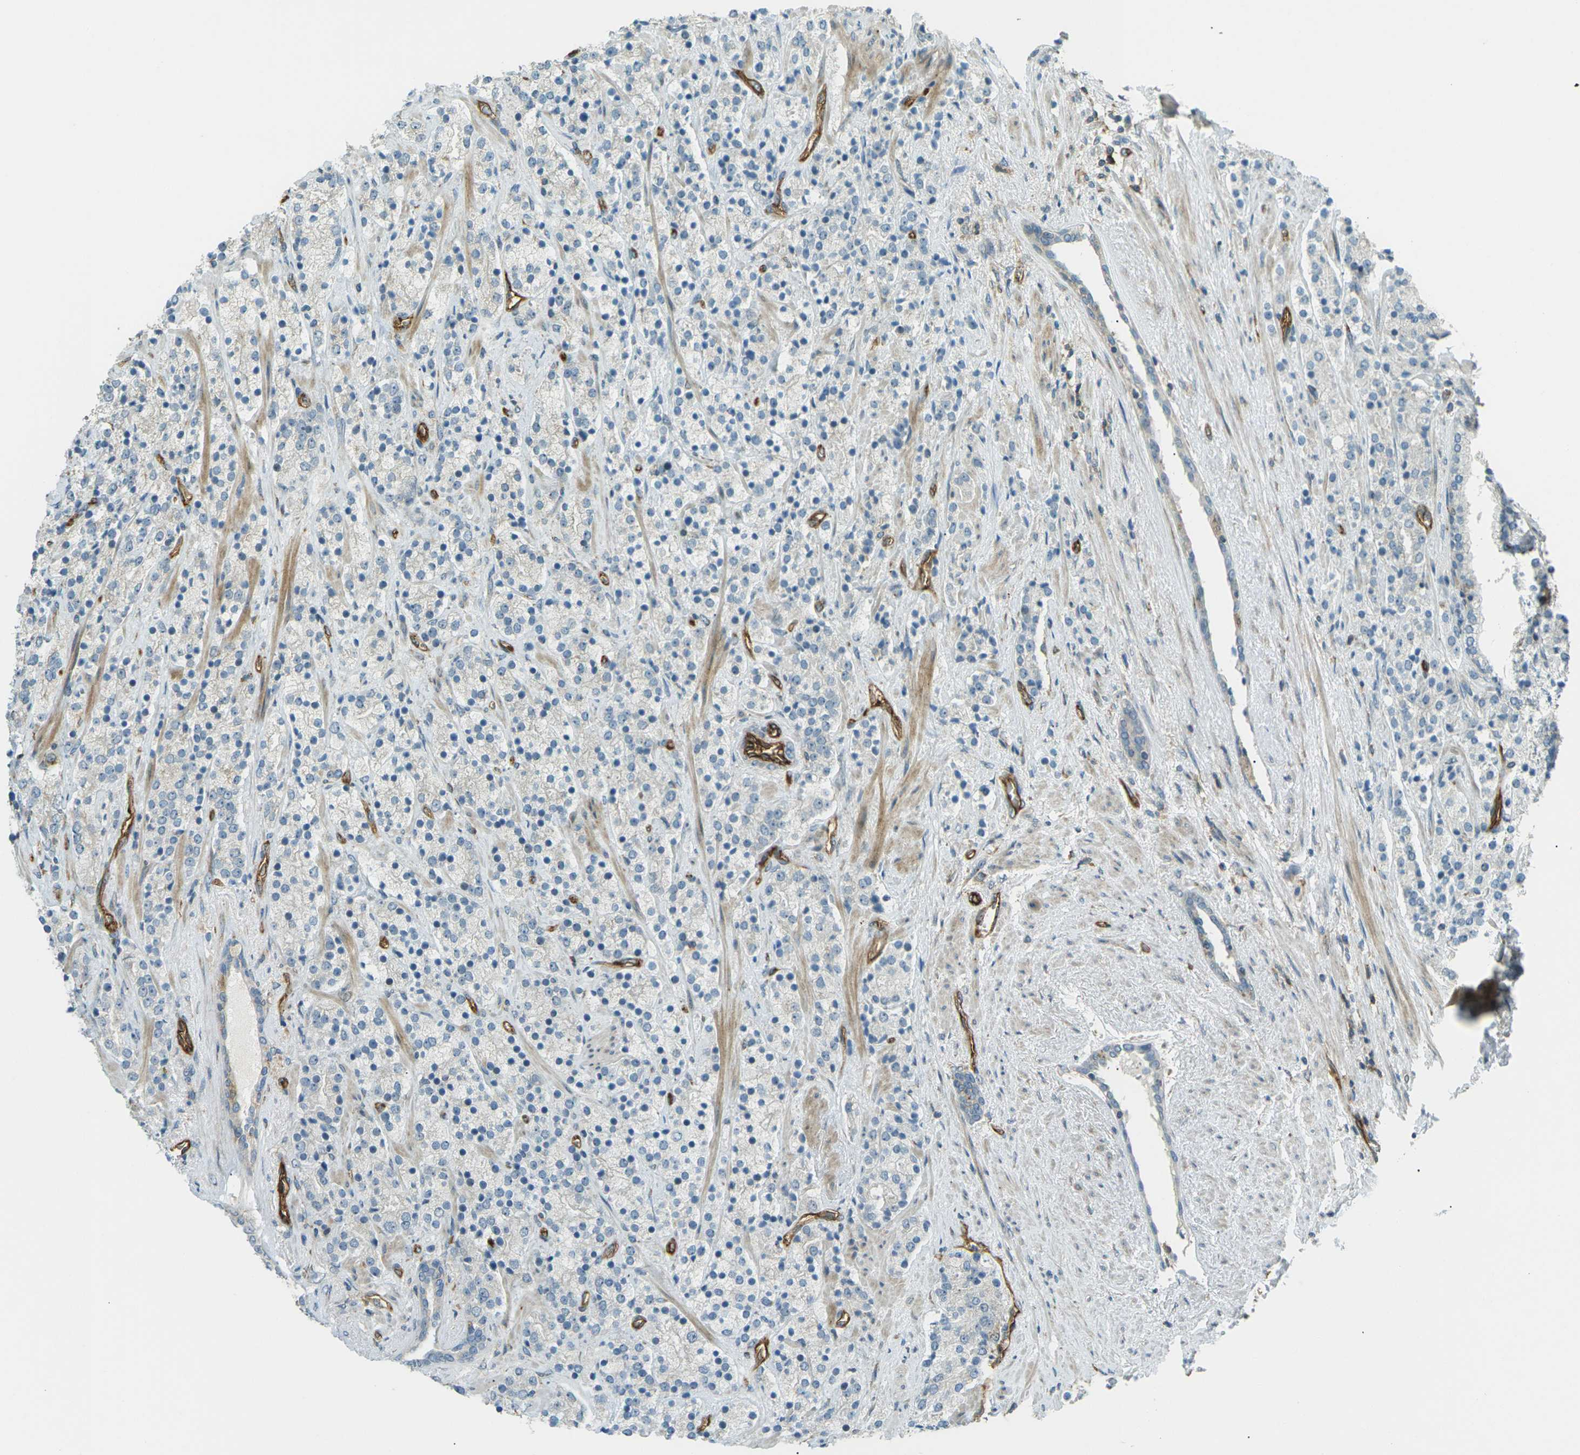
{"staining": {"intensity": "moderate", "quantity": "<25%", "location": "cytoplasmic/membranous"}, "tissue": "prostate cancer", "cell_type": "Tumor cells", "image_type": "cancer", "snomed": [{"axis": "morphology", "description": "Adenocarcinoma, High grade"}, {"axis": "topography", "description": "Prostate"}], "caption": "Immunohistochemical staining of human prostate high-grade adenocarcinoma displays low levels of moderate cytoplasmic/membranous protein positivity in about <25% of tumor cells.", "gene": "S1PR1", "patient": {"sex": "male", "age": 71}}